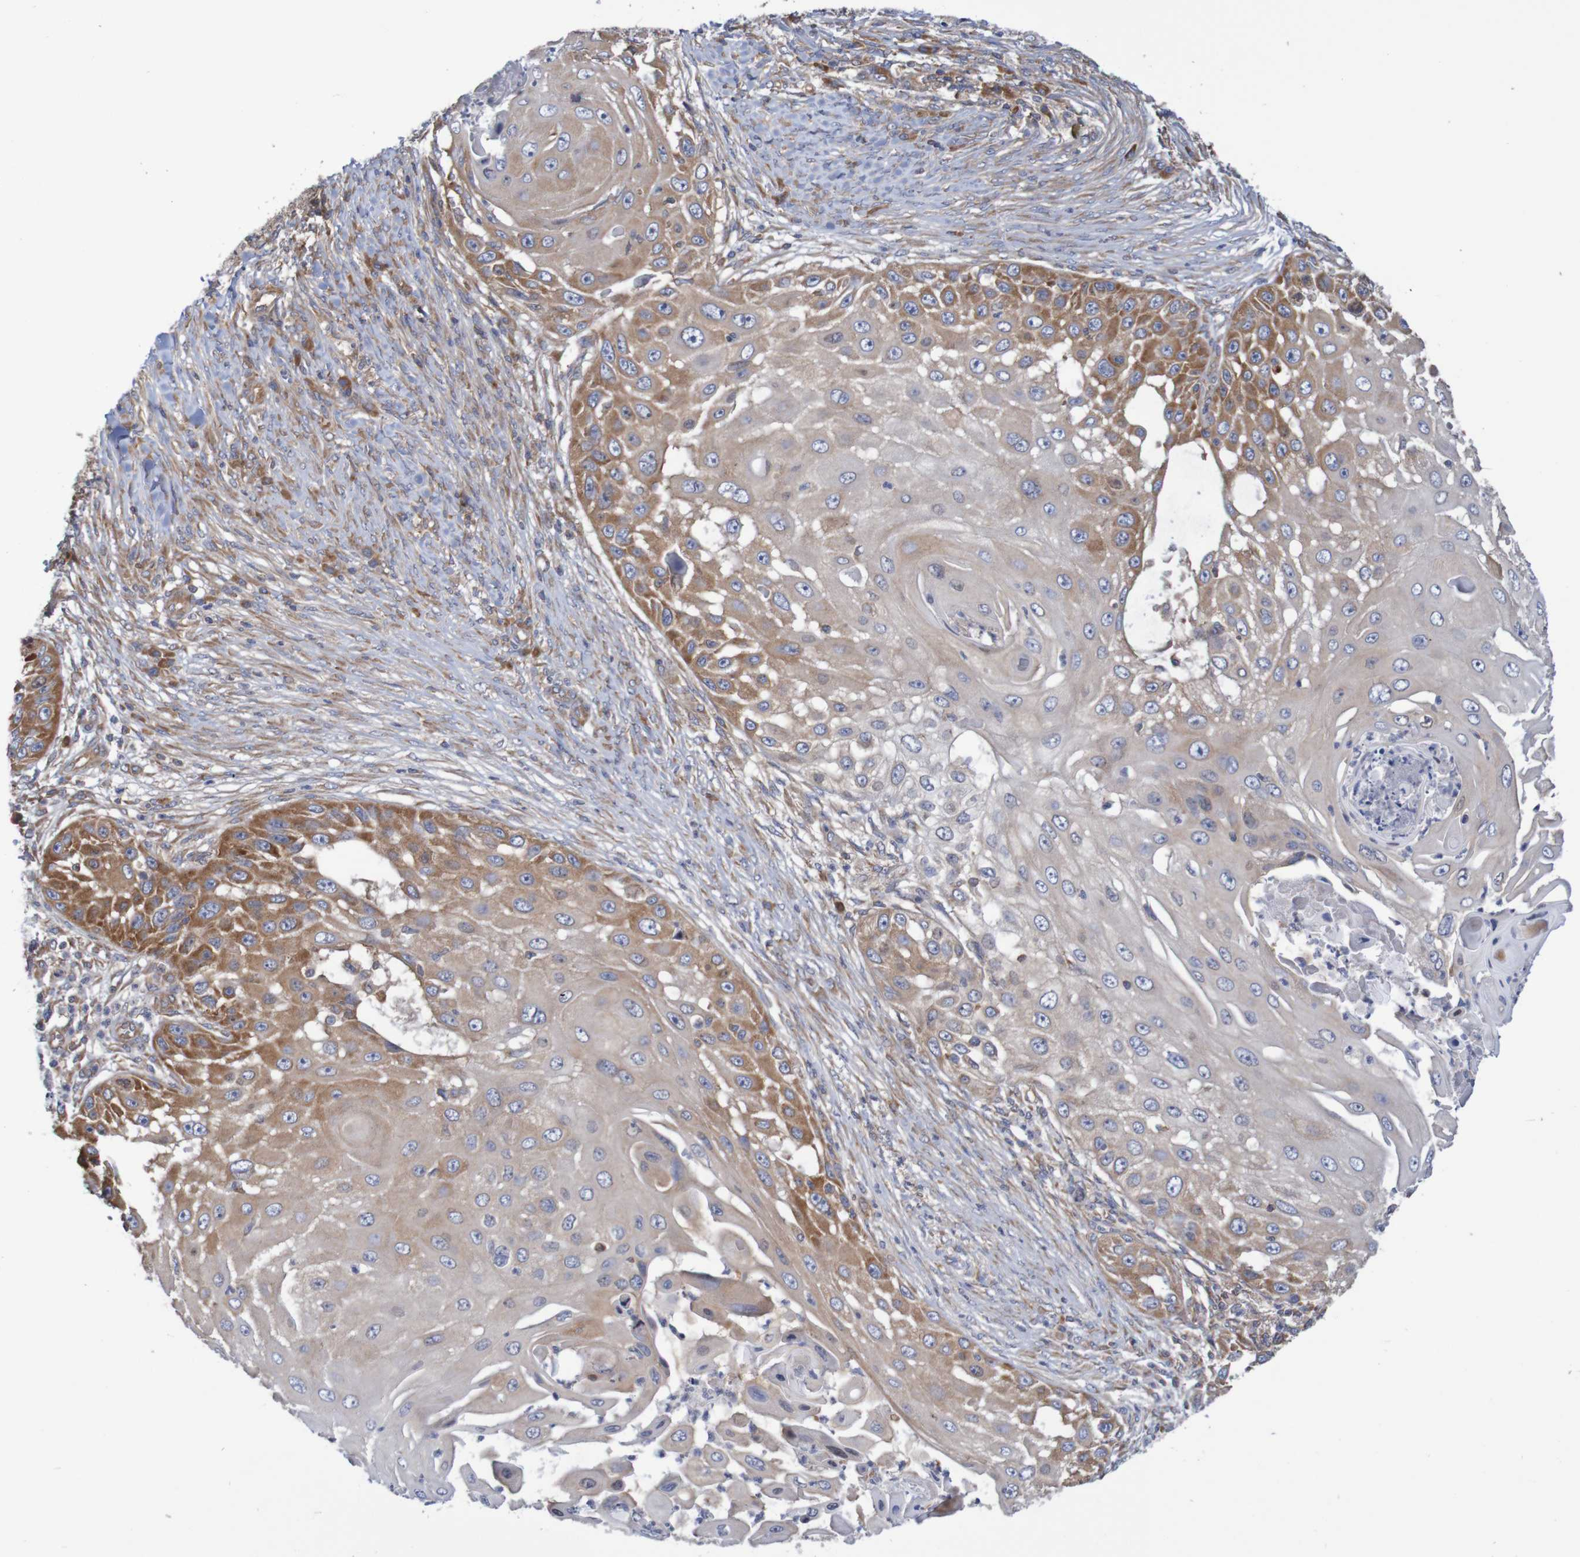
{"staining": {"intensity": "moderate", "quantity": "25%-75%", "location": "cytoplasmic/membranous"}, "tissue": "skin cancer", "cell_type": "Tumor cells", "image_type": "cancer", "snomed": [{"axis": "morphology", "description": "Squamous cell carcinoma, NOS"}, {"axis": "topography", "description": "Skin"}], "caption": "Brown immunohistochemical staining in human skin cancer reveals moderate cytoplasmic/membranous staining in about 25%-75% of tumor cells. (DAB (3,3'-diaminobenzidine) = brown stain, brightfield microscopy at high magnification).", "gene": "LRRC47", "patient": {"sex": "female", "age": 44}}